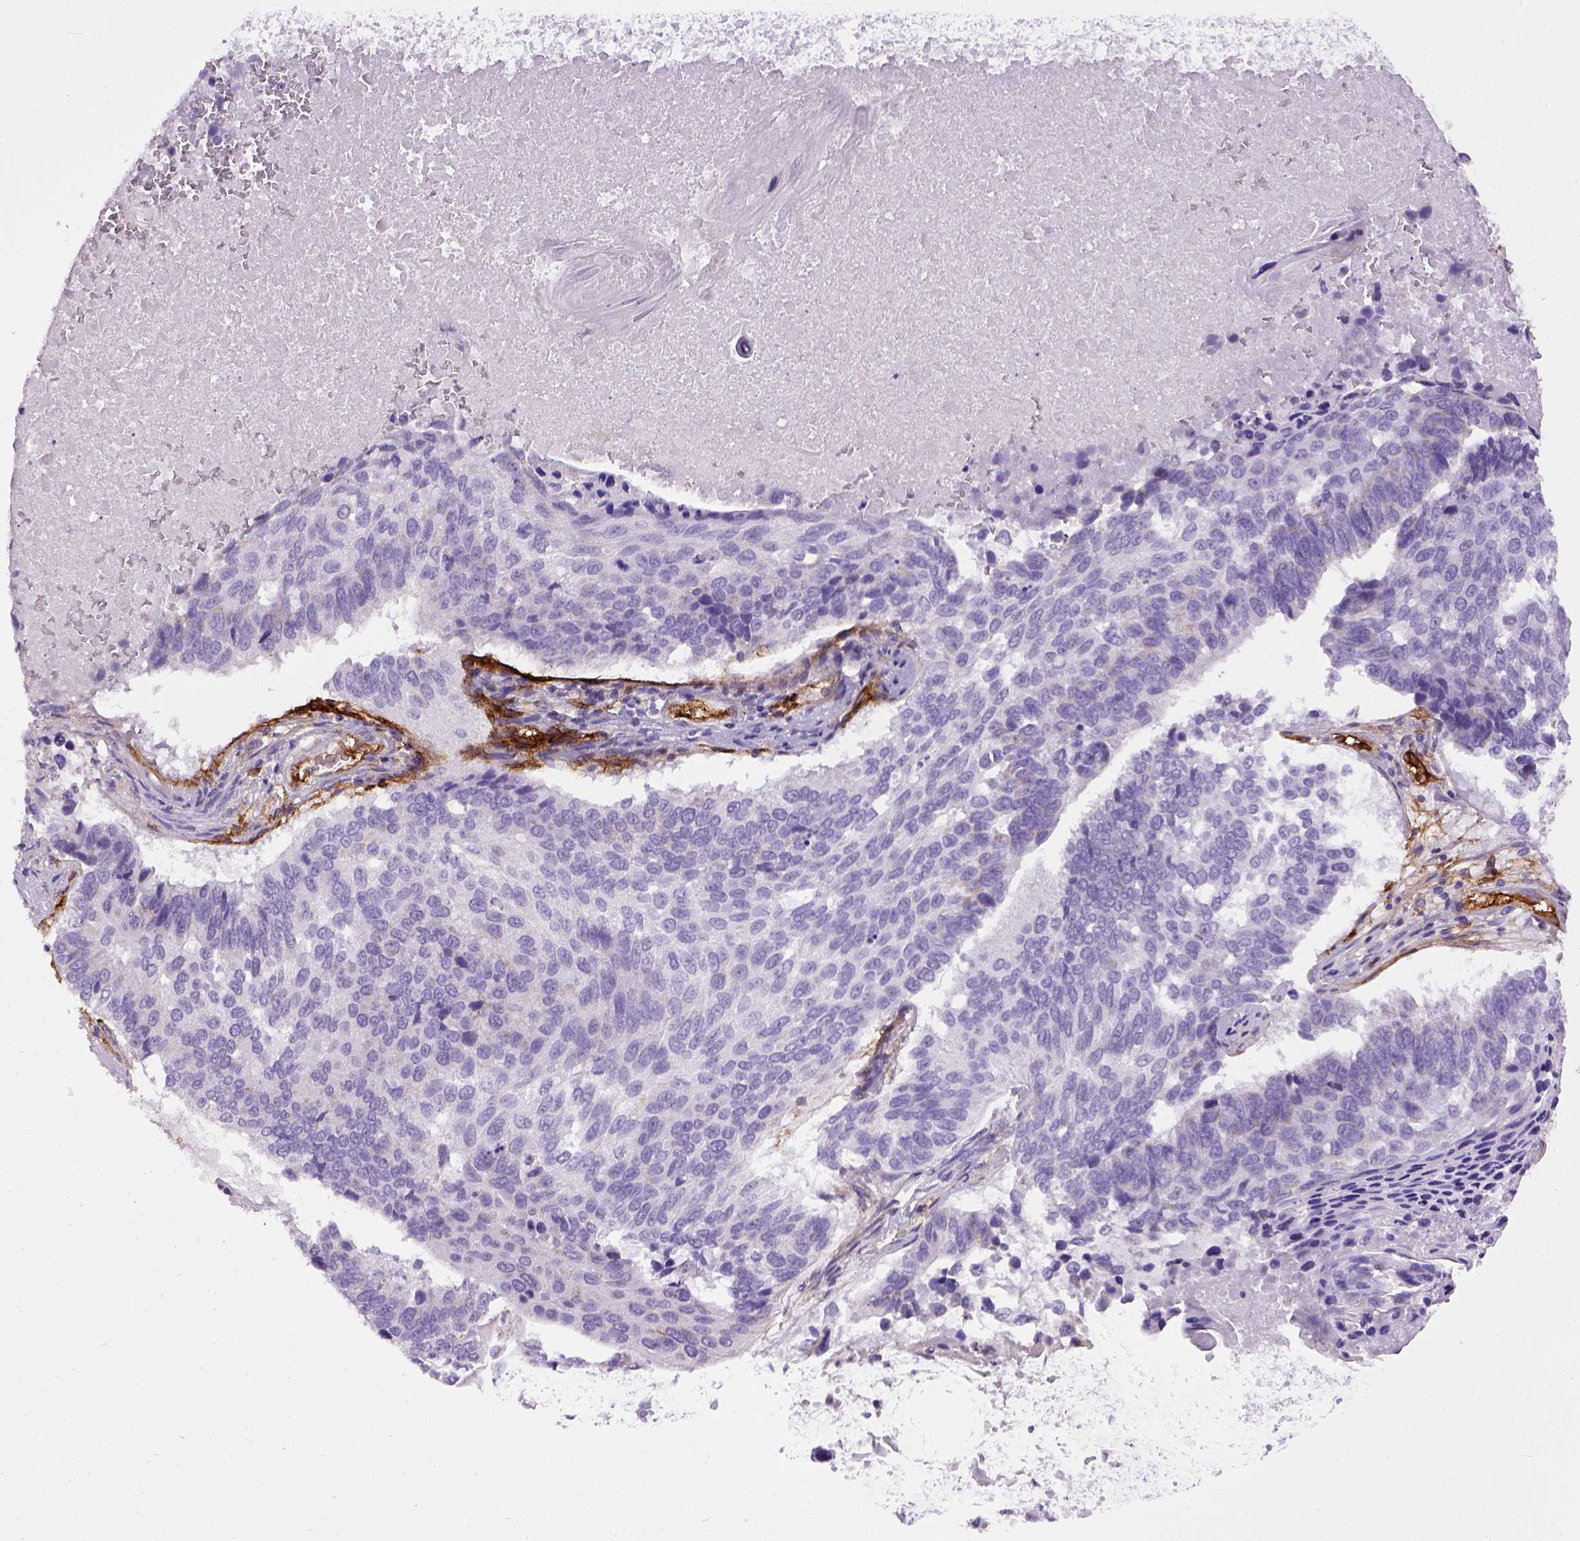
{"staining": {"intensity": "negative", "quantity": "none", "location": "none"}, "tissue": "lung cancer", "cell_type": "Tumor cells", "image_type": "cancer", "snomed": [{"axis": "morphology", "description": "Squamous cell carcinoma, NOS"}, {"axis": "topography", "description": "Lung"}], "caption": "The histopathology image demonstrates no staining of tumor cells in lung squamous cell carcinoma.", "gene": "ENG", "patient": {"sex": "male", "age": 73}}